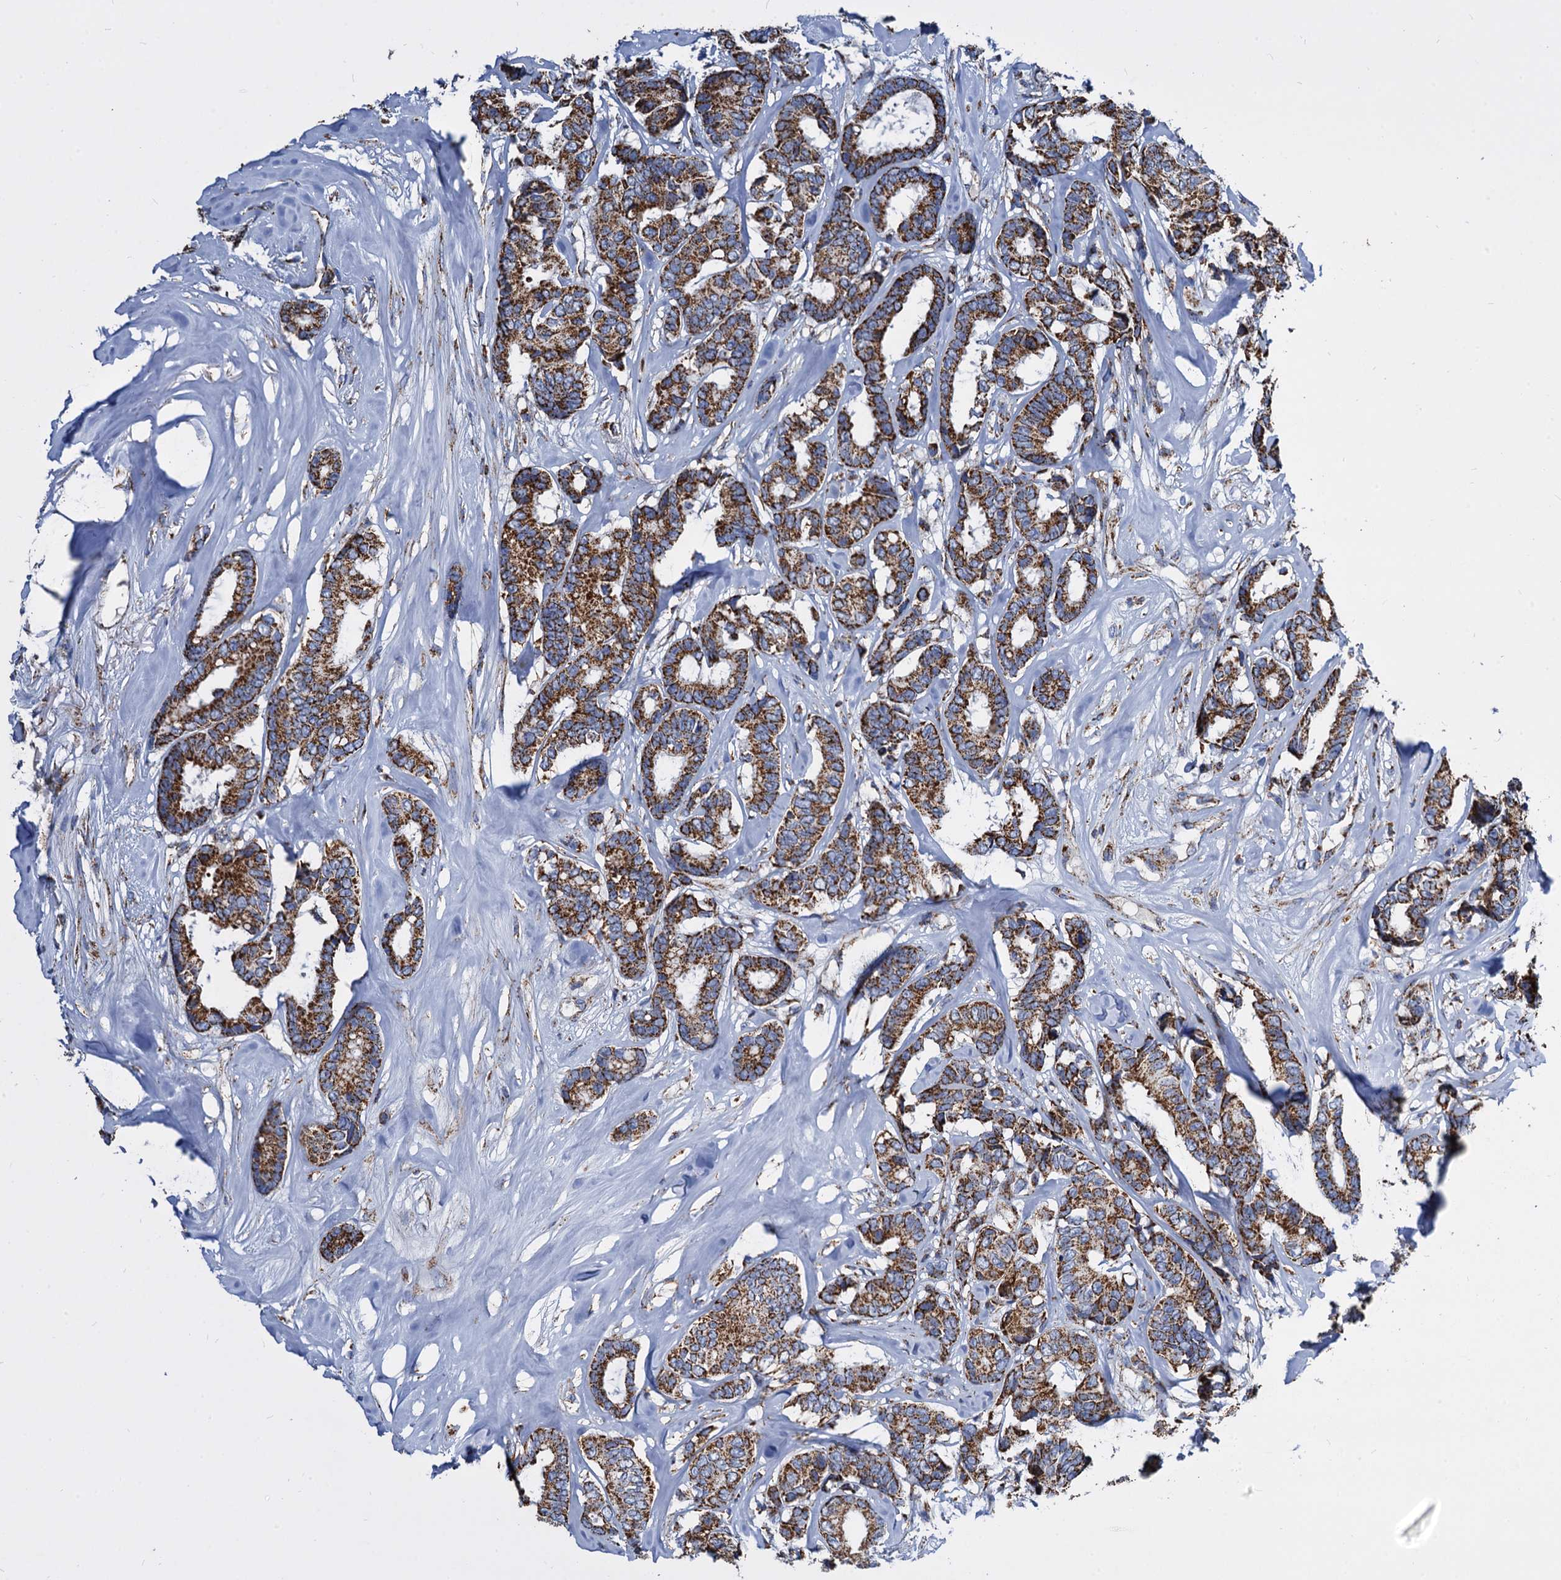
{"staining": {"intensity": "strong", "quantity": ">75%", "location": "cytoplasmic/membranous"}, "tissue": "breast cancer", "cell_type": "Tumor cells", "image_type": "cancer", "snomed": [{"axis": "morphology", "description": "Duct carcinoma"}, {"axis": "topography", "description": "Breast"}], "caption": "Immunohistochemical staining of breast cancer (invasive ductal carcinoma) displays high levels of strong cytoplasmic/membranous positivity in about >75% of tumor cells.", "gene": "TIMM10", "patient": {"sex": "female", "age": 87}}